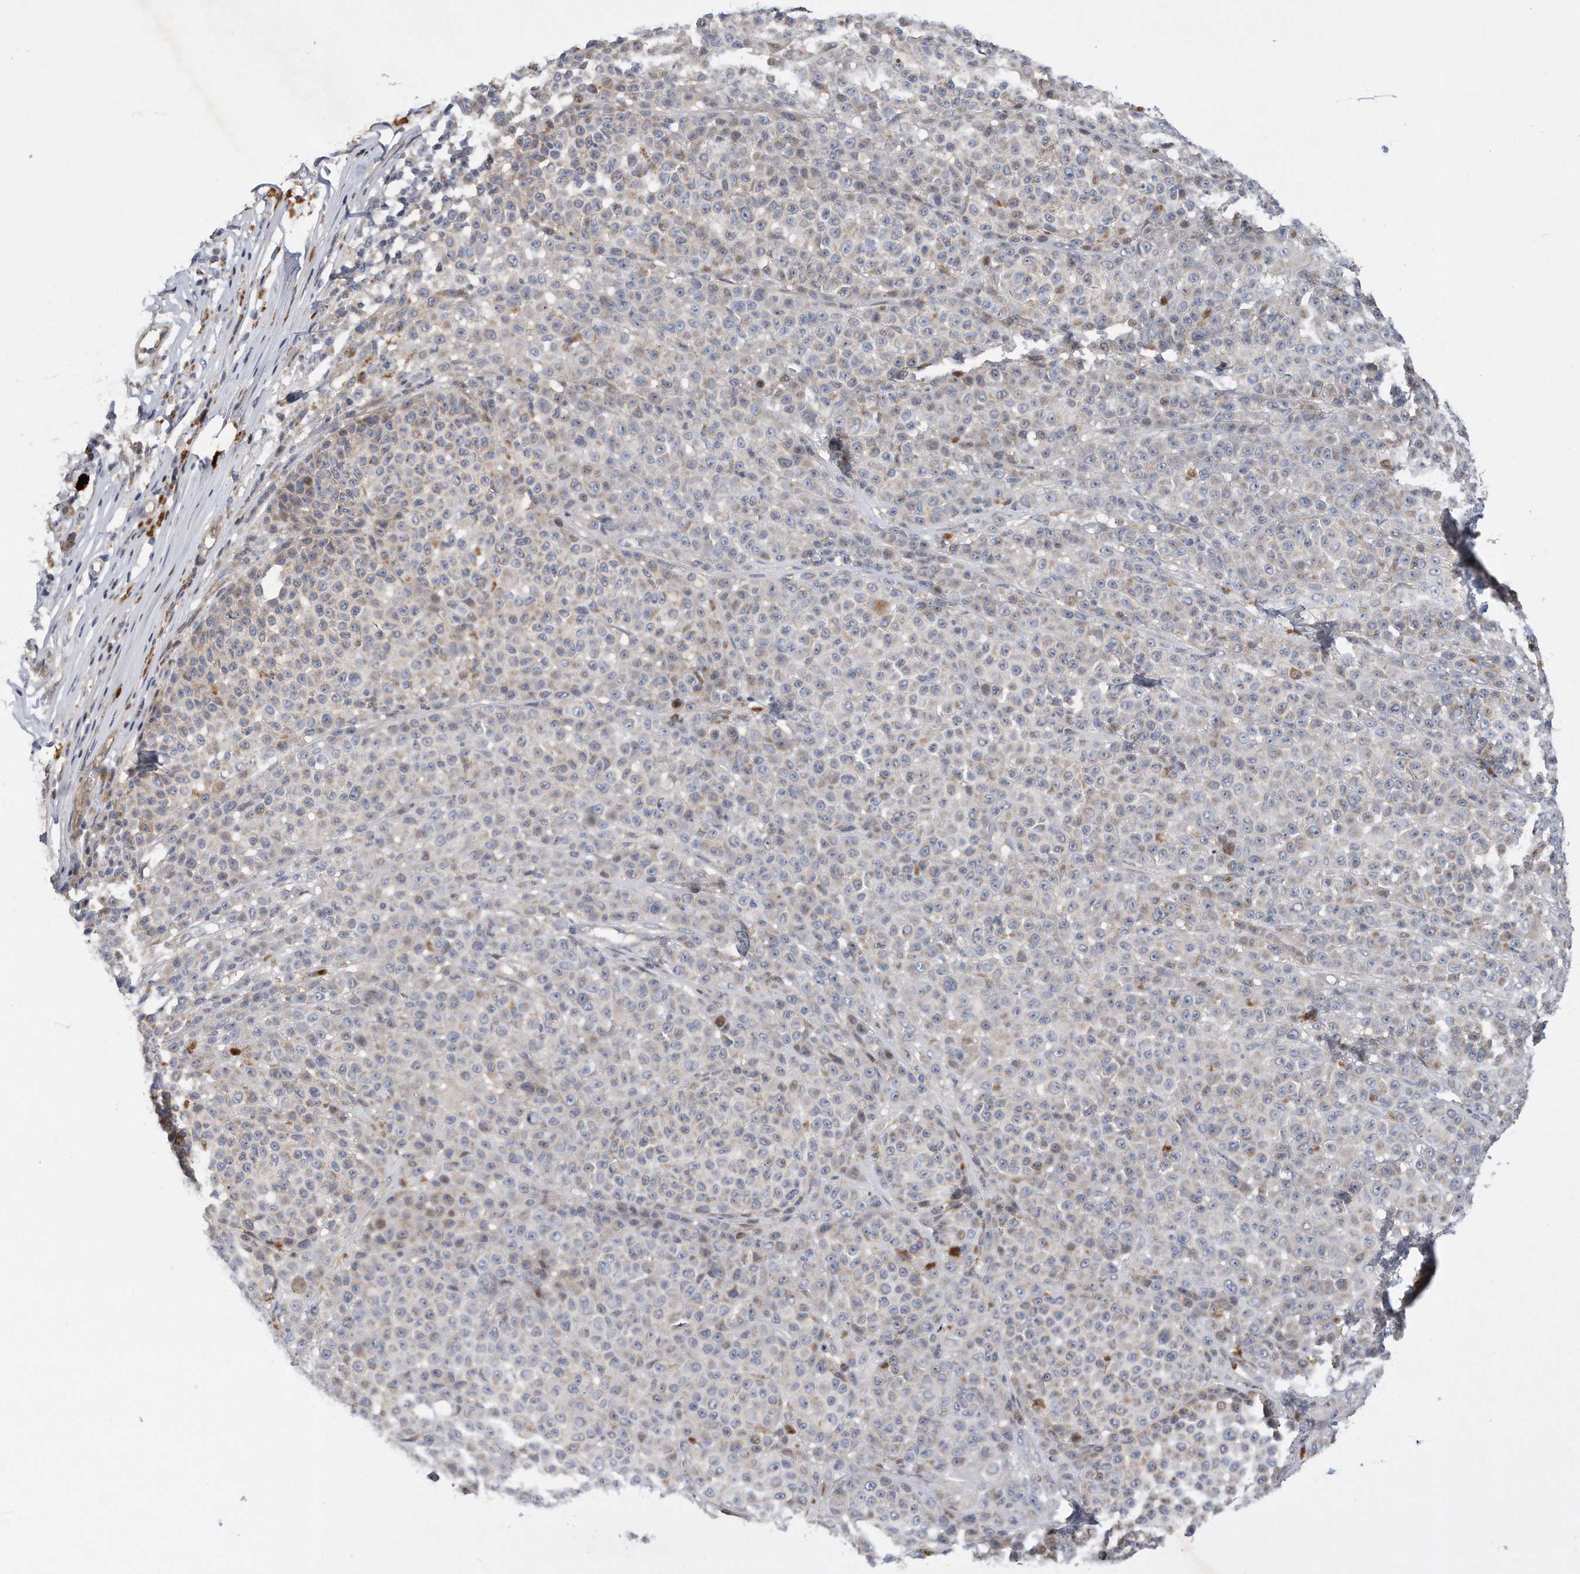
{"staining": {"intensity": "negative", "quantity": "none", "location": "none"}, "tissue": "melanoma", "cell_type": "Tumor cells", "image_type": "cancer", "snomed": [{"axis": "morphology", "description": "Malignant melanoma, NOS"}, {"axis": "topography", "description": "Skin"}], "caption": "There is no significant positivity in tumor cells of malignant melanoma.", "gene": "CDH12", "patient": {"sex": "female", "age": 94}}